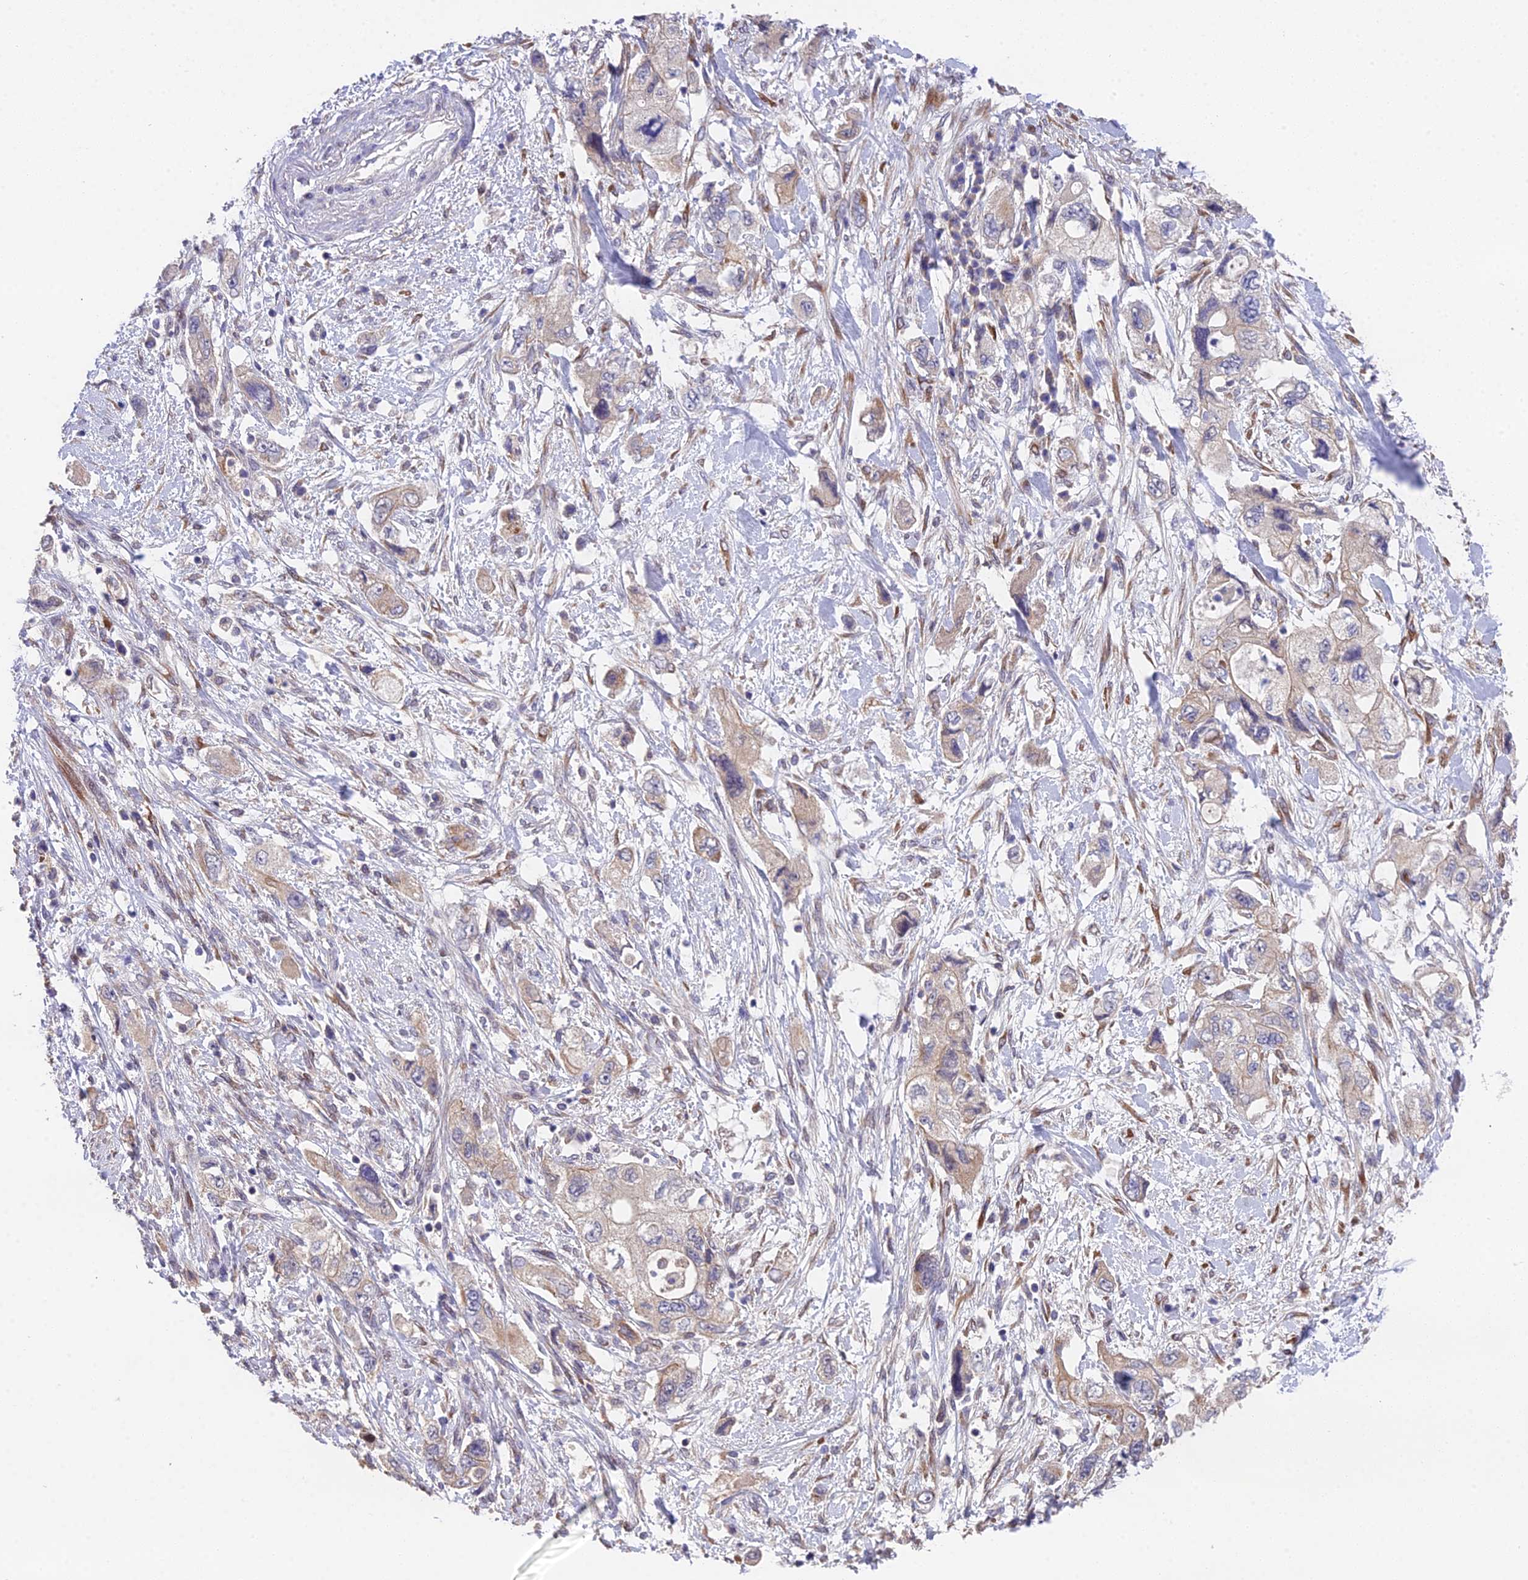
{"staining": {"intensity": "weak", "quantity": "<25%", "location": "cytoplasmic/membranous"}, "tissue": "pancreatic cancer", "cell_type": "Tumor cells", "image_type": "cancer", "snomed": [{"axis": "morphology", "description": "Adenocarcinoma, NOS"}, {"axis": "topography", "description": "Pancreas"}], "caption": "Immunohistochemistry histopathology image of neoplastic tissue: adenocarcinoma (pancreatic) stained with DAB shows no significant protein positivity in tumor cells.", "gene": "PUS10", "patient": {"sex": "female", "age": 73}}